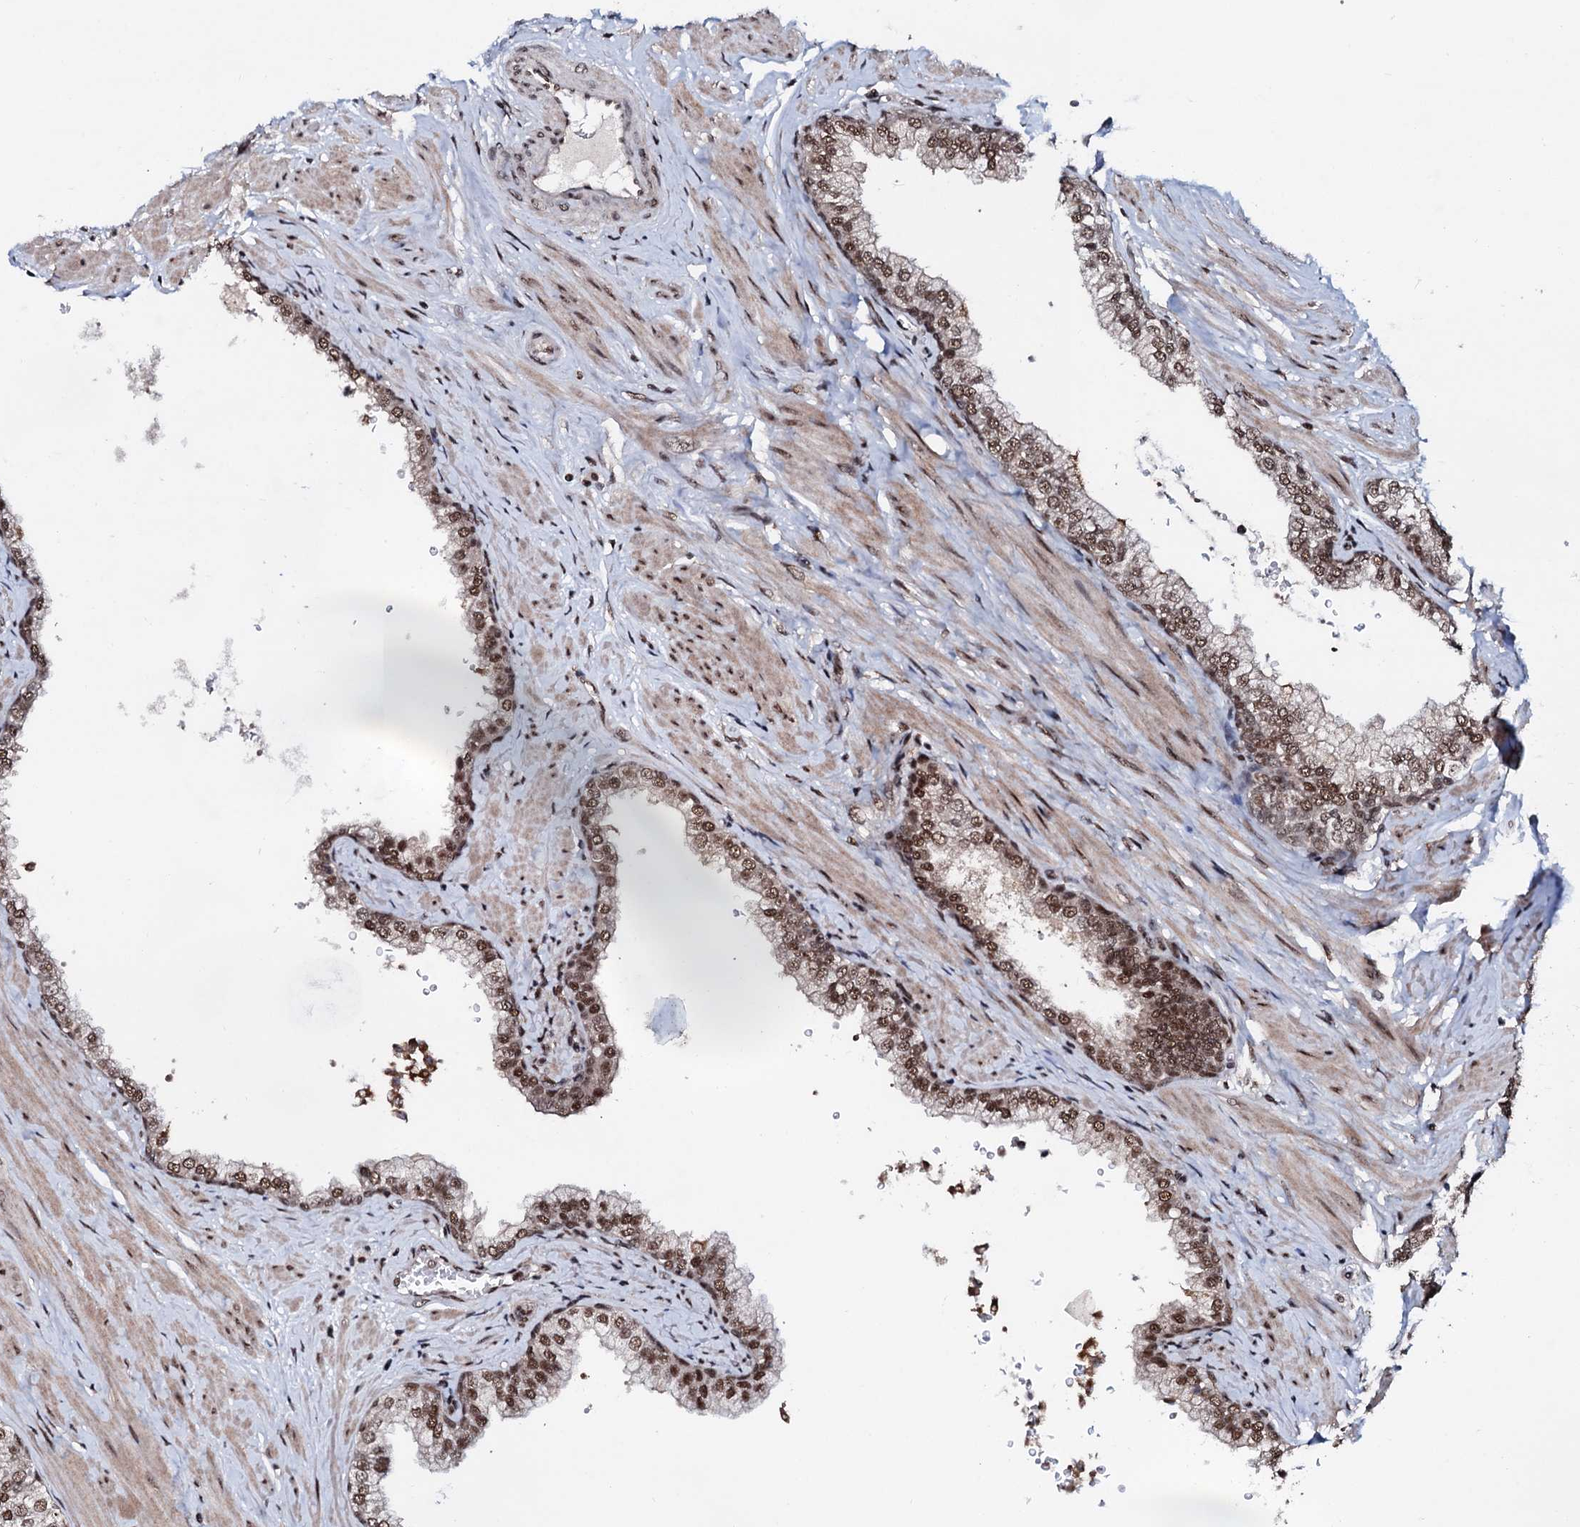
{"staining": {"intensity": "moderate", "quantity": ">75%", "location": "nuclear"}, "tissue": "prostate", "cell_type": "Glandular cells", "image_type": "normal", "snomed": [{"axis": "morphology", "description": "Normal tissue, NOS"}, {"axis": "morphology", "description": "Urothelial carcinoma, Low grade"}, {"axis": "topography", "description": "Urinary bladder"}, {"axis": "topography", "description": "Prostate"}], "caption": "Prostate stained for a protein (brown) reveals moderate nuclear positive positivity in about >75% of glandular cells.", "gene": "PRPF18", "patient": {"sex": "male", "age": 60}}